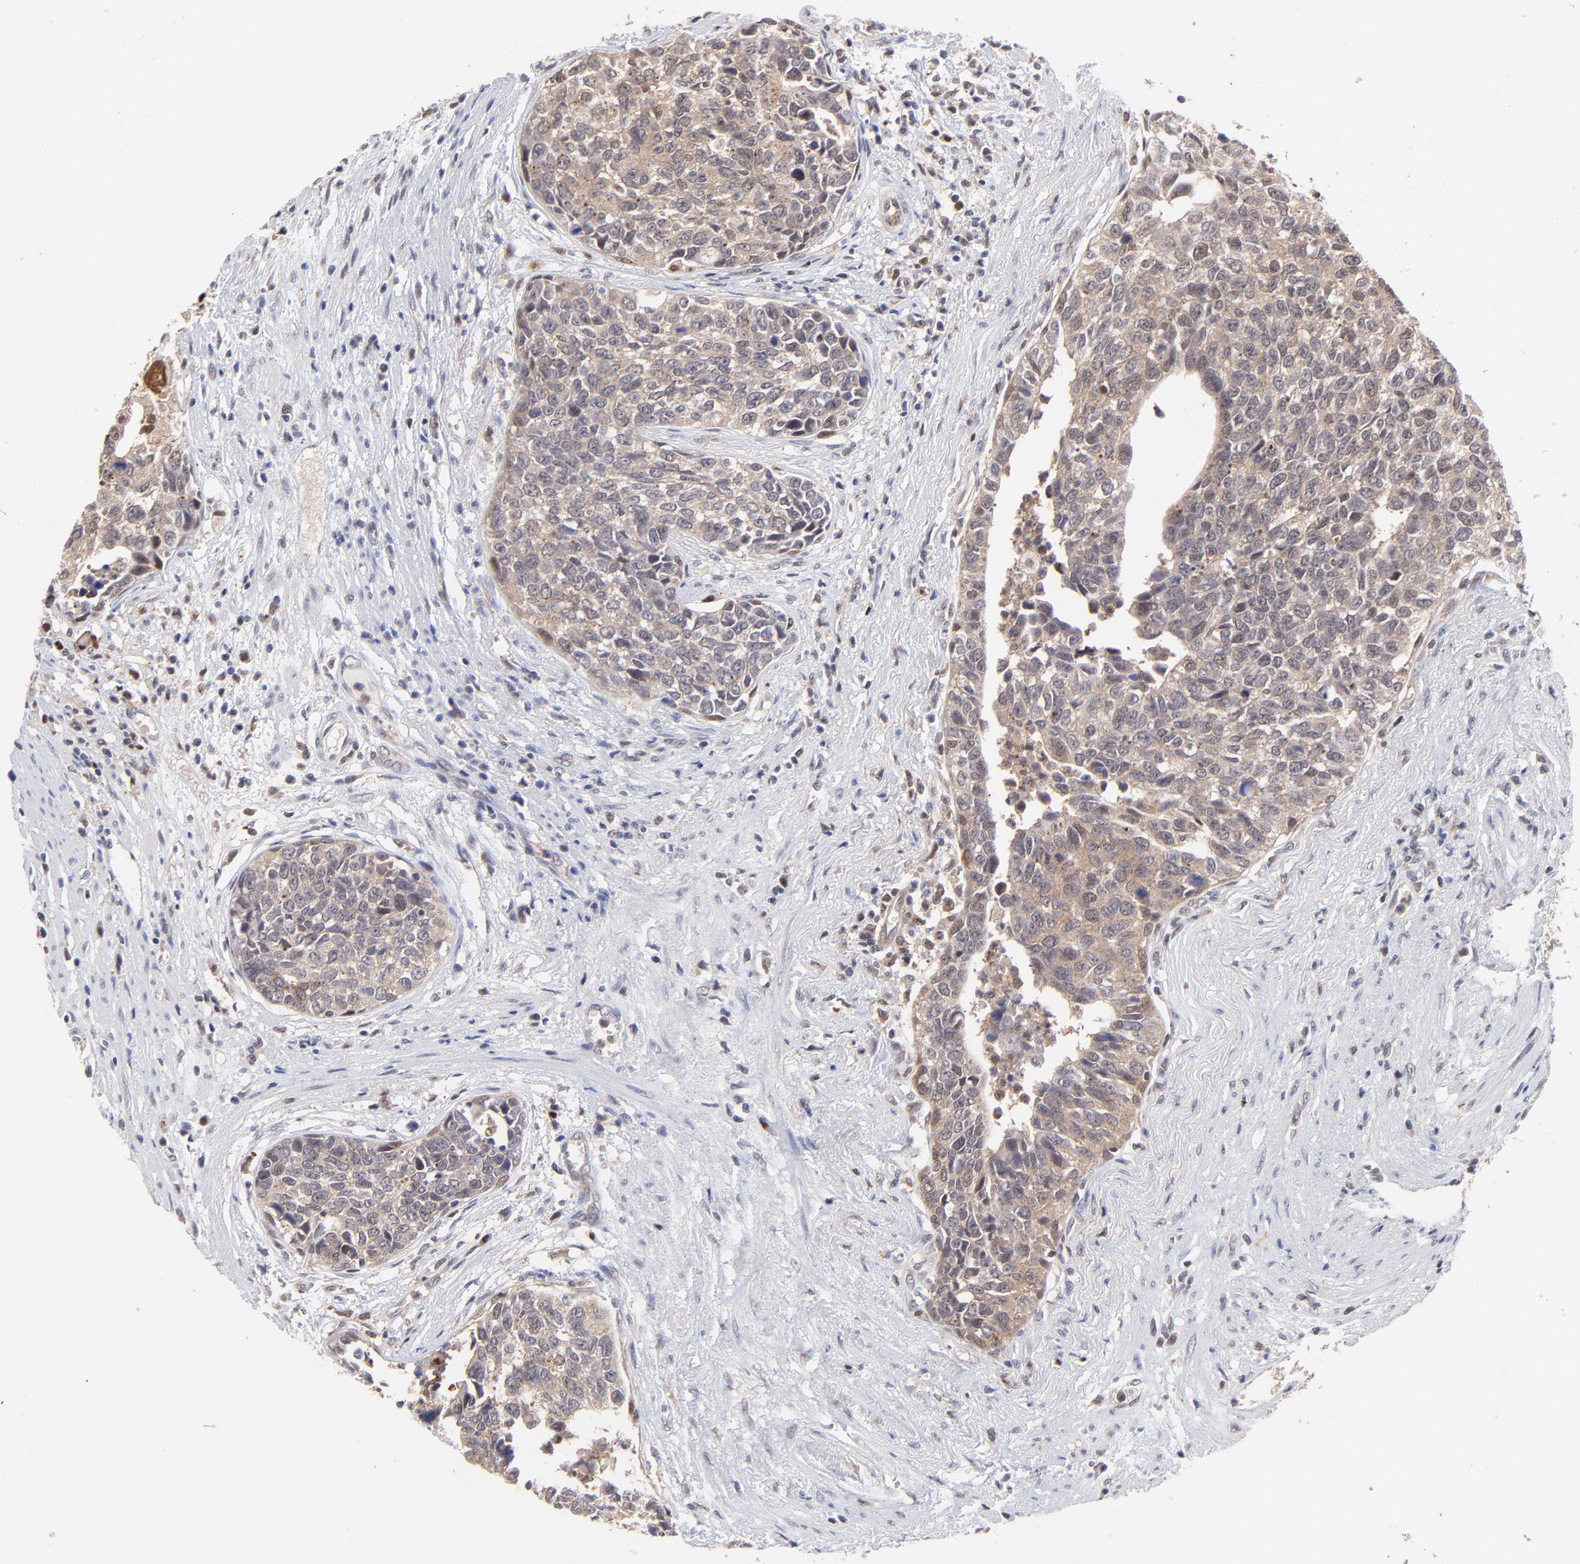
{"staining": {"intensity": "weak", "quantity": ">75%", "location": "cytoplasmic/membranous"}, "tissue": "urothelial cancer", "cell_type": "Tumor cells", "image_type": "cancer", "snomed": [{"axis": "morphology", "description": "Urothelial carcinoma, High grade"}, {"axis": "topography", "description": "Urinary bladder"}], "caption": "A micrograph showing weak cytoplasmic/membranous positivity in approximately >75% of tumor cells in urothelial cancer, as visualized by brown immunohistochemical staining.", "gene": "PSMA6", "patient": {"sex": "male", "age": 81}}